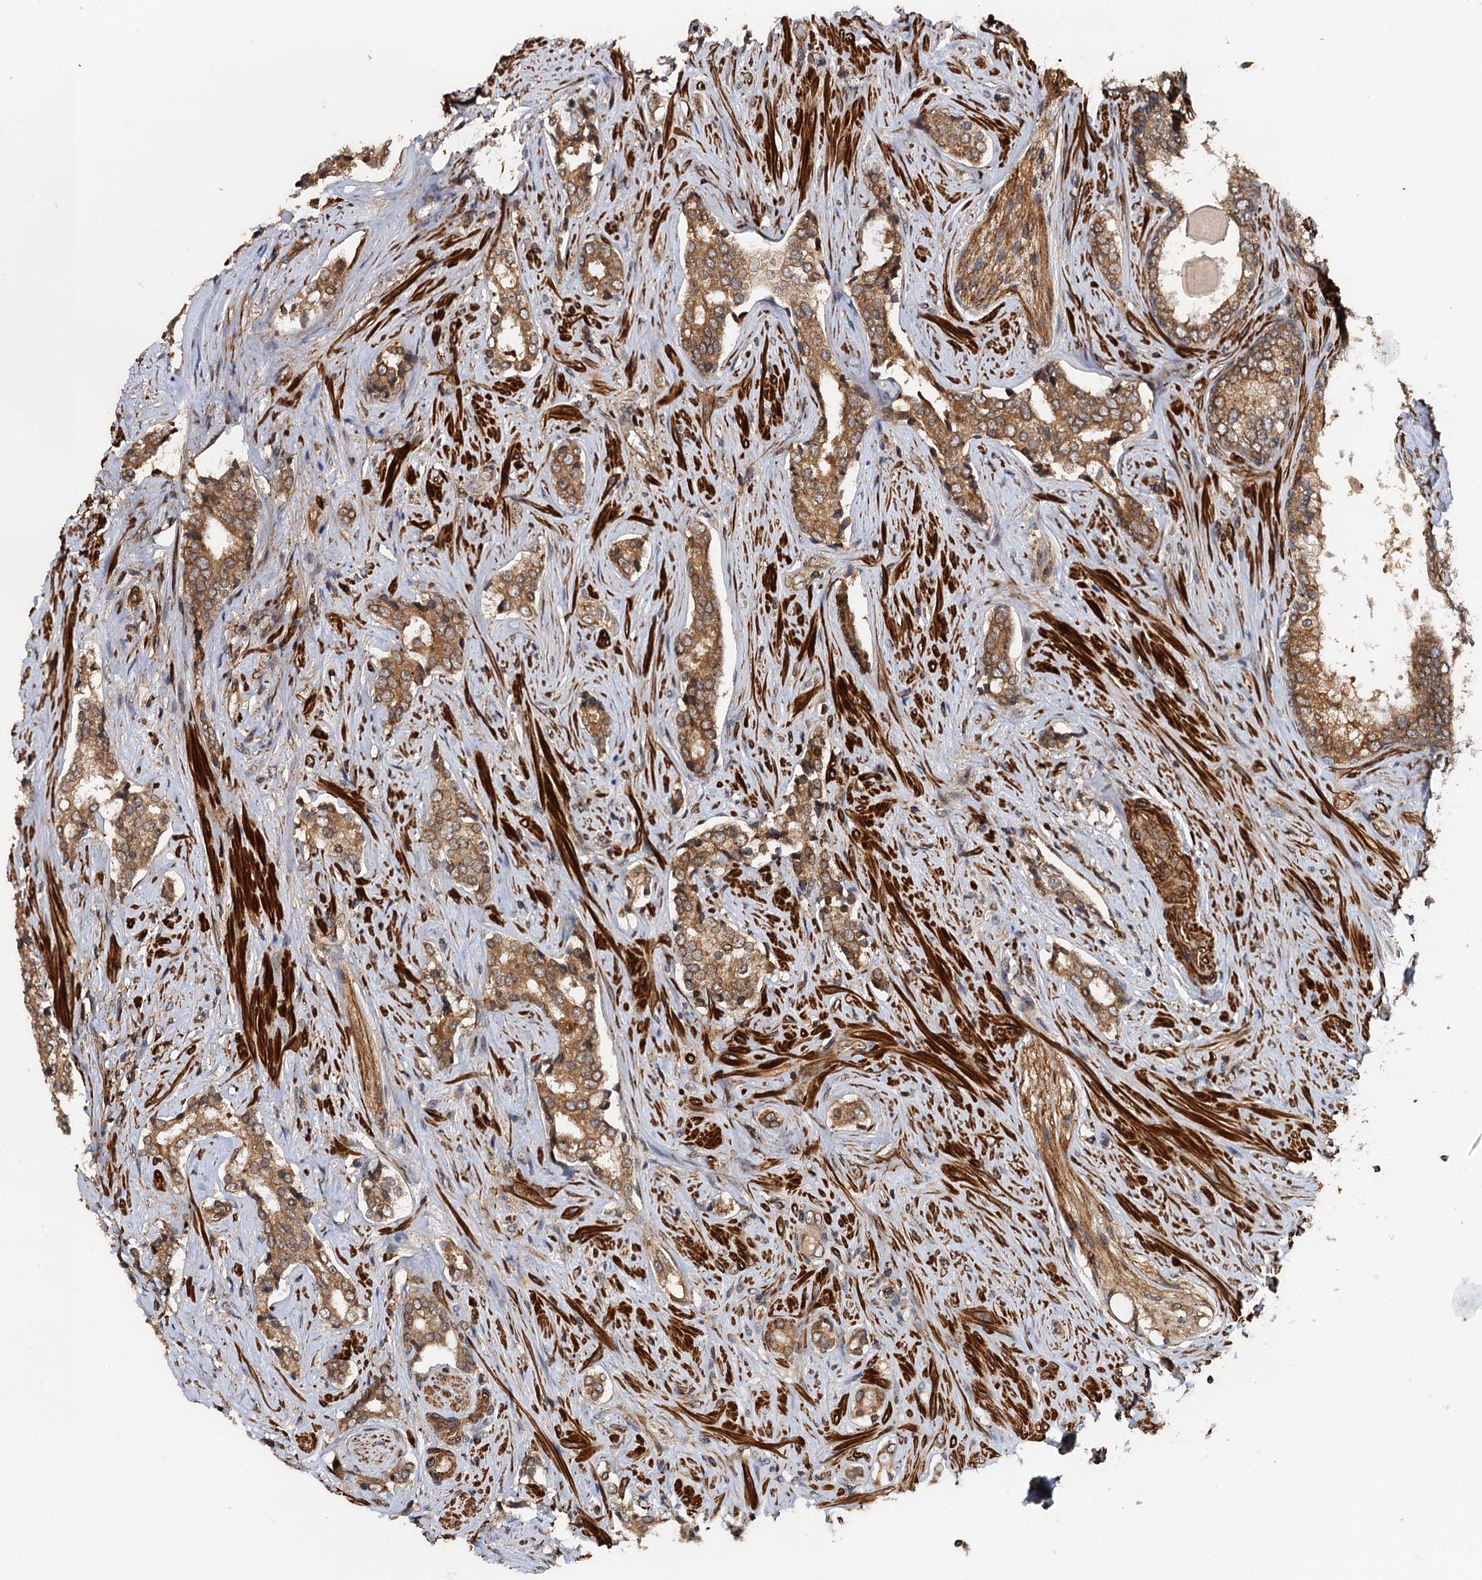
{"staining": {"intensity": "moderate", "quantity": ">75%", "location": "cytoplasmic/membranous"}, "tissue": "prostate cancer", "cell_type": "Tumor cells", "image_type": "cancer", "snomed": [{"axis": "morphology", "description": "Adenocarcinoma, High grade"}, {"axis": "topography", "description": "Prostate"}], "caption": "IHC photomicrograph of neoplastic tissue: human adenocarcinoma (high-grade) (prostate) stained using immunohistochemistry (IHC) demonstrates medium levels of moderate protein expression localized specifically in the cytoplasmic/membranous of tumor cells, appearing as a cytoplasmic/membranous brown color.", "gene": "BORA", "patient": {"sex": "male", "age": 63}}